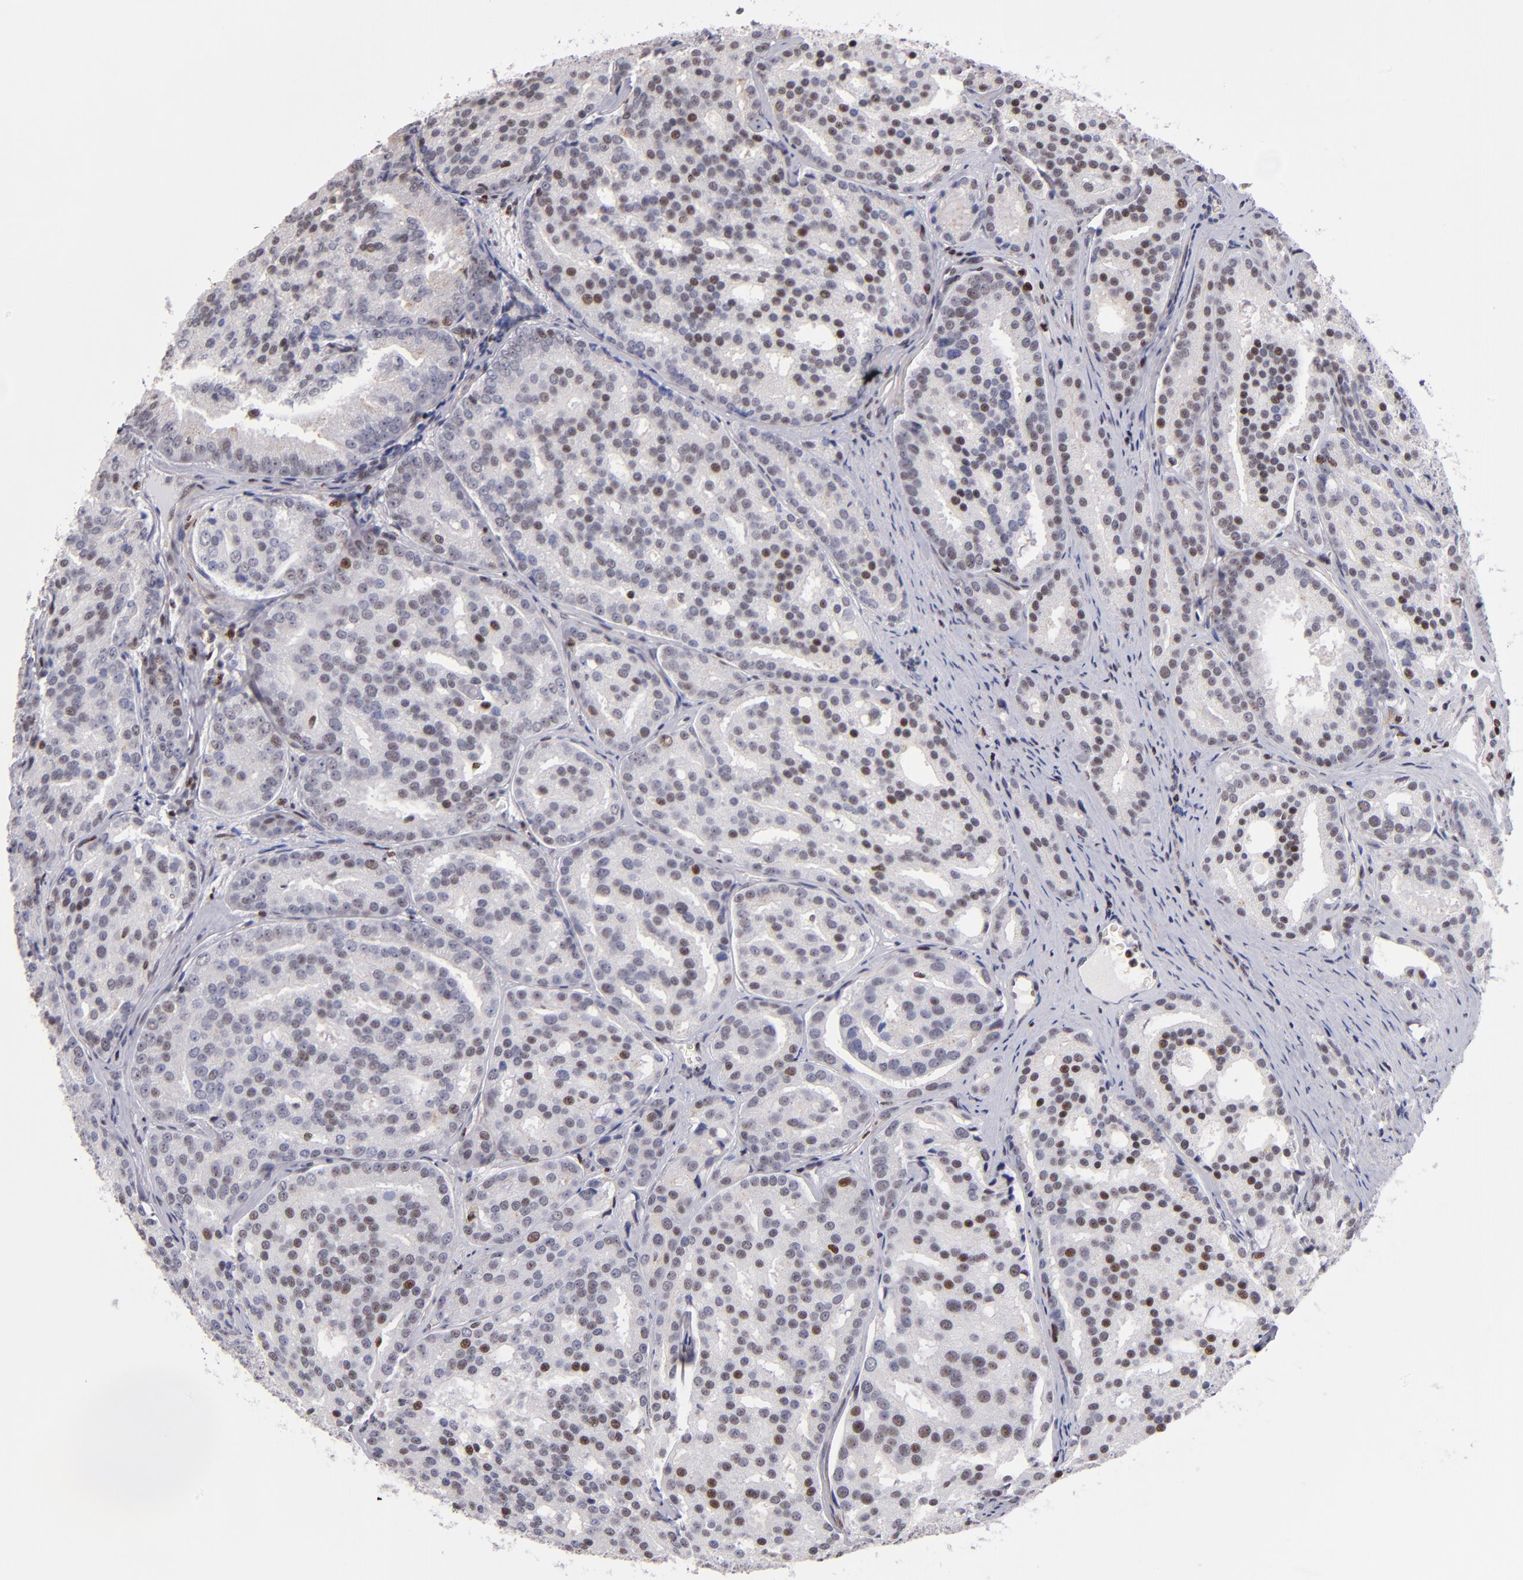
{"staining": {"intensity": "weak", "quantity": "<25%", "location": "nuclear"}, "tissue": "prostate cancer", "cell_type": "Tumor cells", "image_type": "cancer", "snomed": [{"axis": "morphology", "description": "Adenocarcinoma, High grade"}, {"axis": "topography", "description": "Prostate"}], "caption": "The histopathology image reveals no staining of tumor cells in prostate cancer.", "gene": "POLA1", "patient": {"sex": "male", "age": 64}}